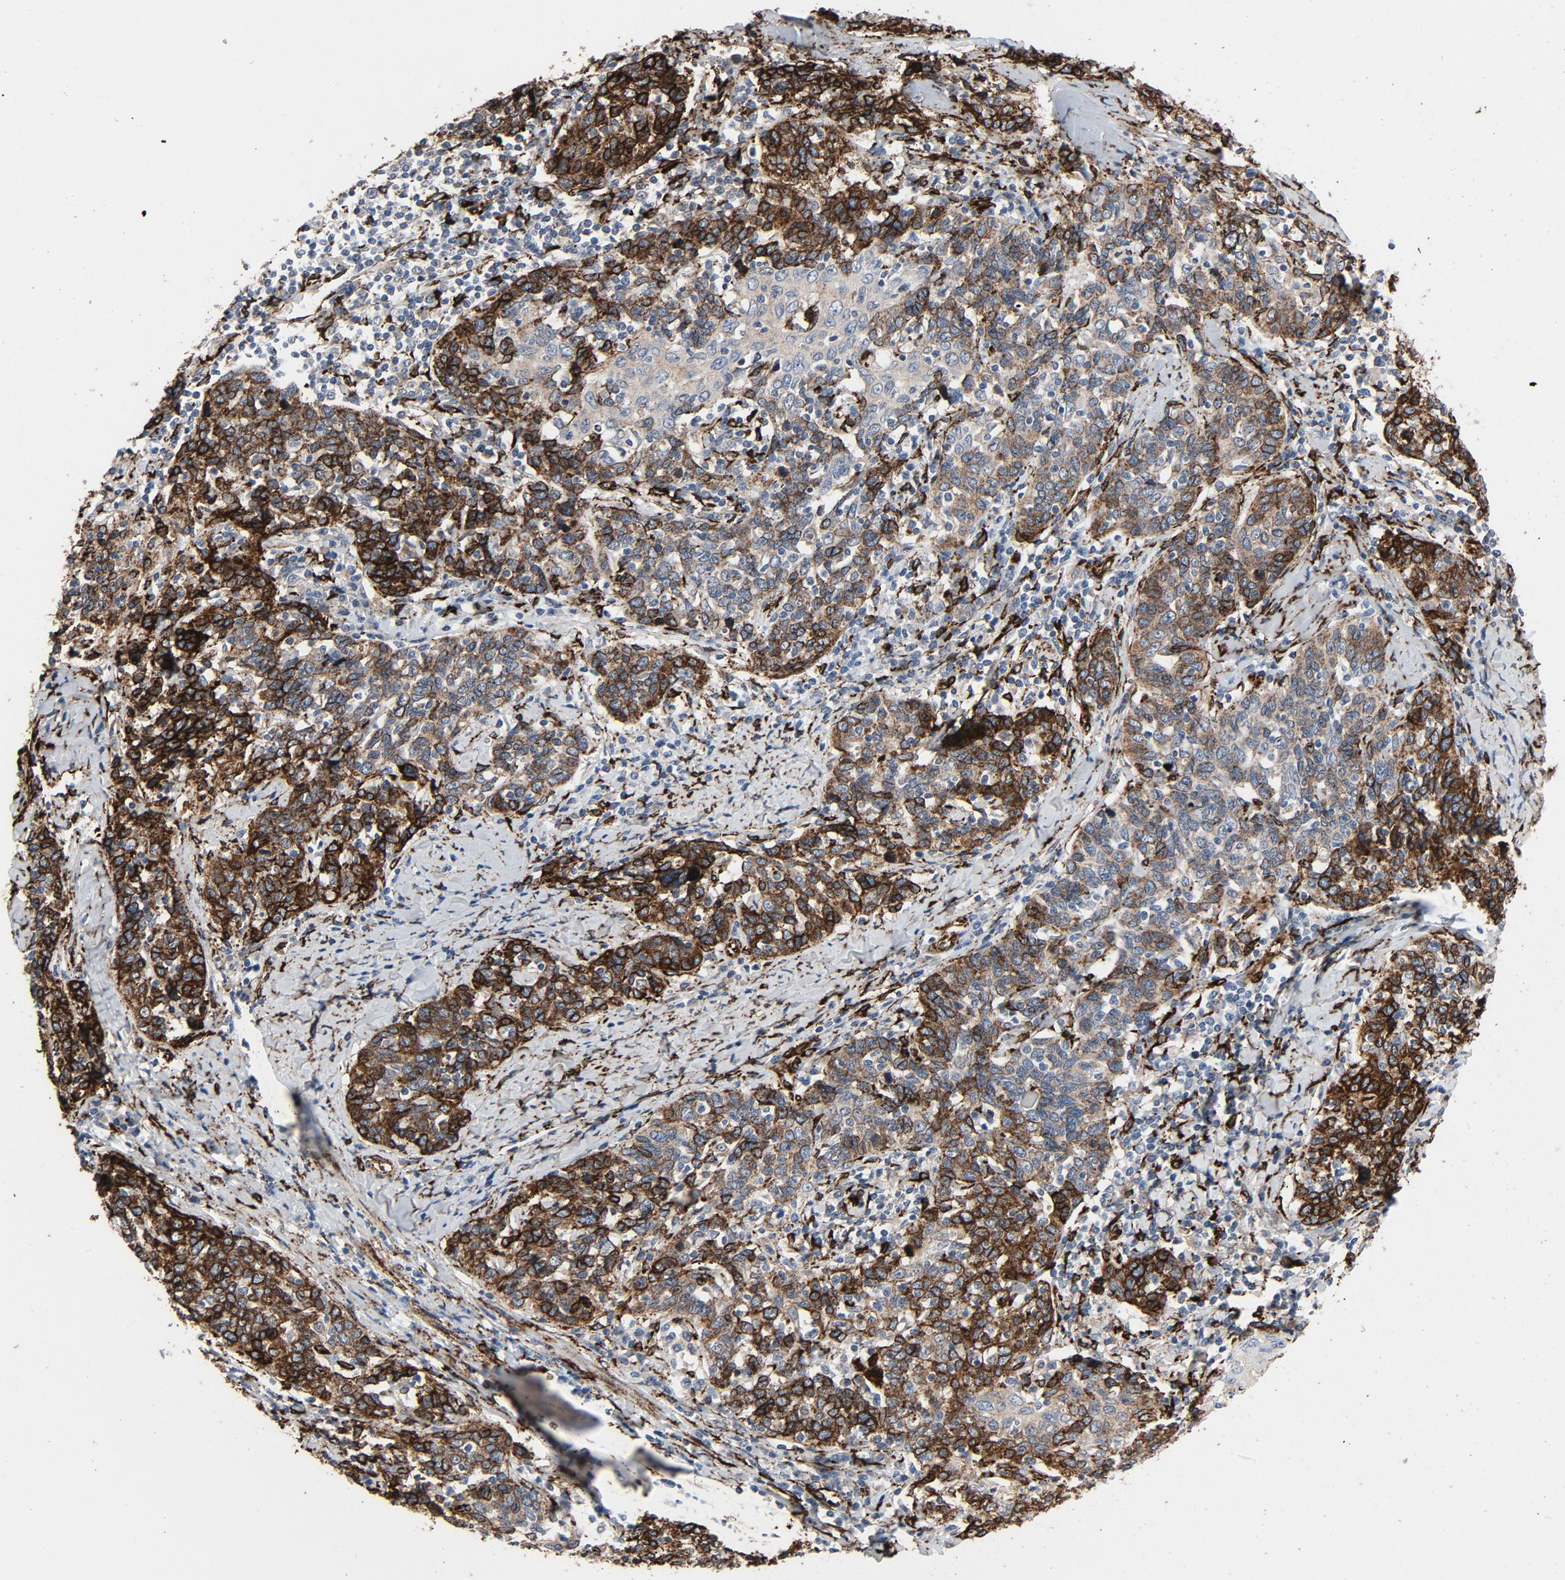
{"staining": {"intensity": "strong", "quantity": ">75%", "location": "cytoplasmic/membranous"}, "tissue": "cervical cancer", "cell_type": "Tumor cells", "image_type": "cancer", "snomed": [{"axis": "morphology", "description": "Squamous cell carcinoma, NOS"}, {"axis": "topography", "description": "Cervix"}], "caption": "An immunohistochemistry (IHC) image of neoplastic tissue is shown. Protein staining in brown labels strong cytoplasmic/membranous positivity in cervical squamous cell carcinoma within tumor cells.", "gene": "SERPINH1", "patient": {"sex": "female", "age": 53}}